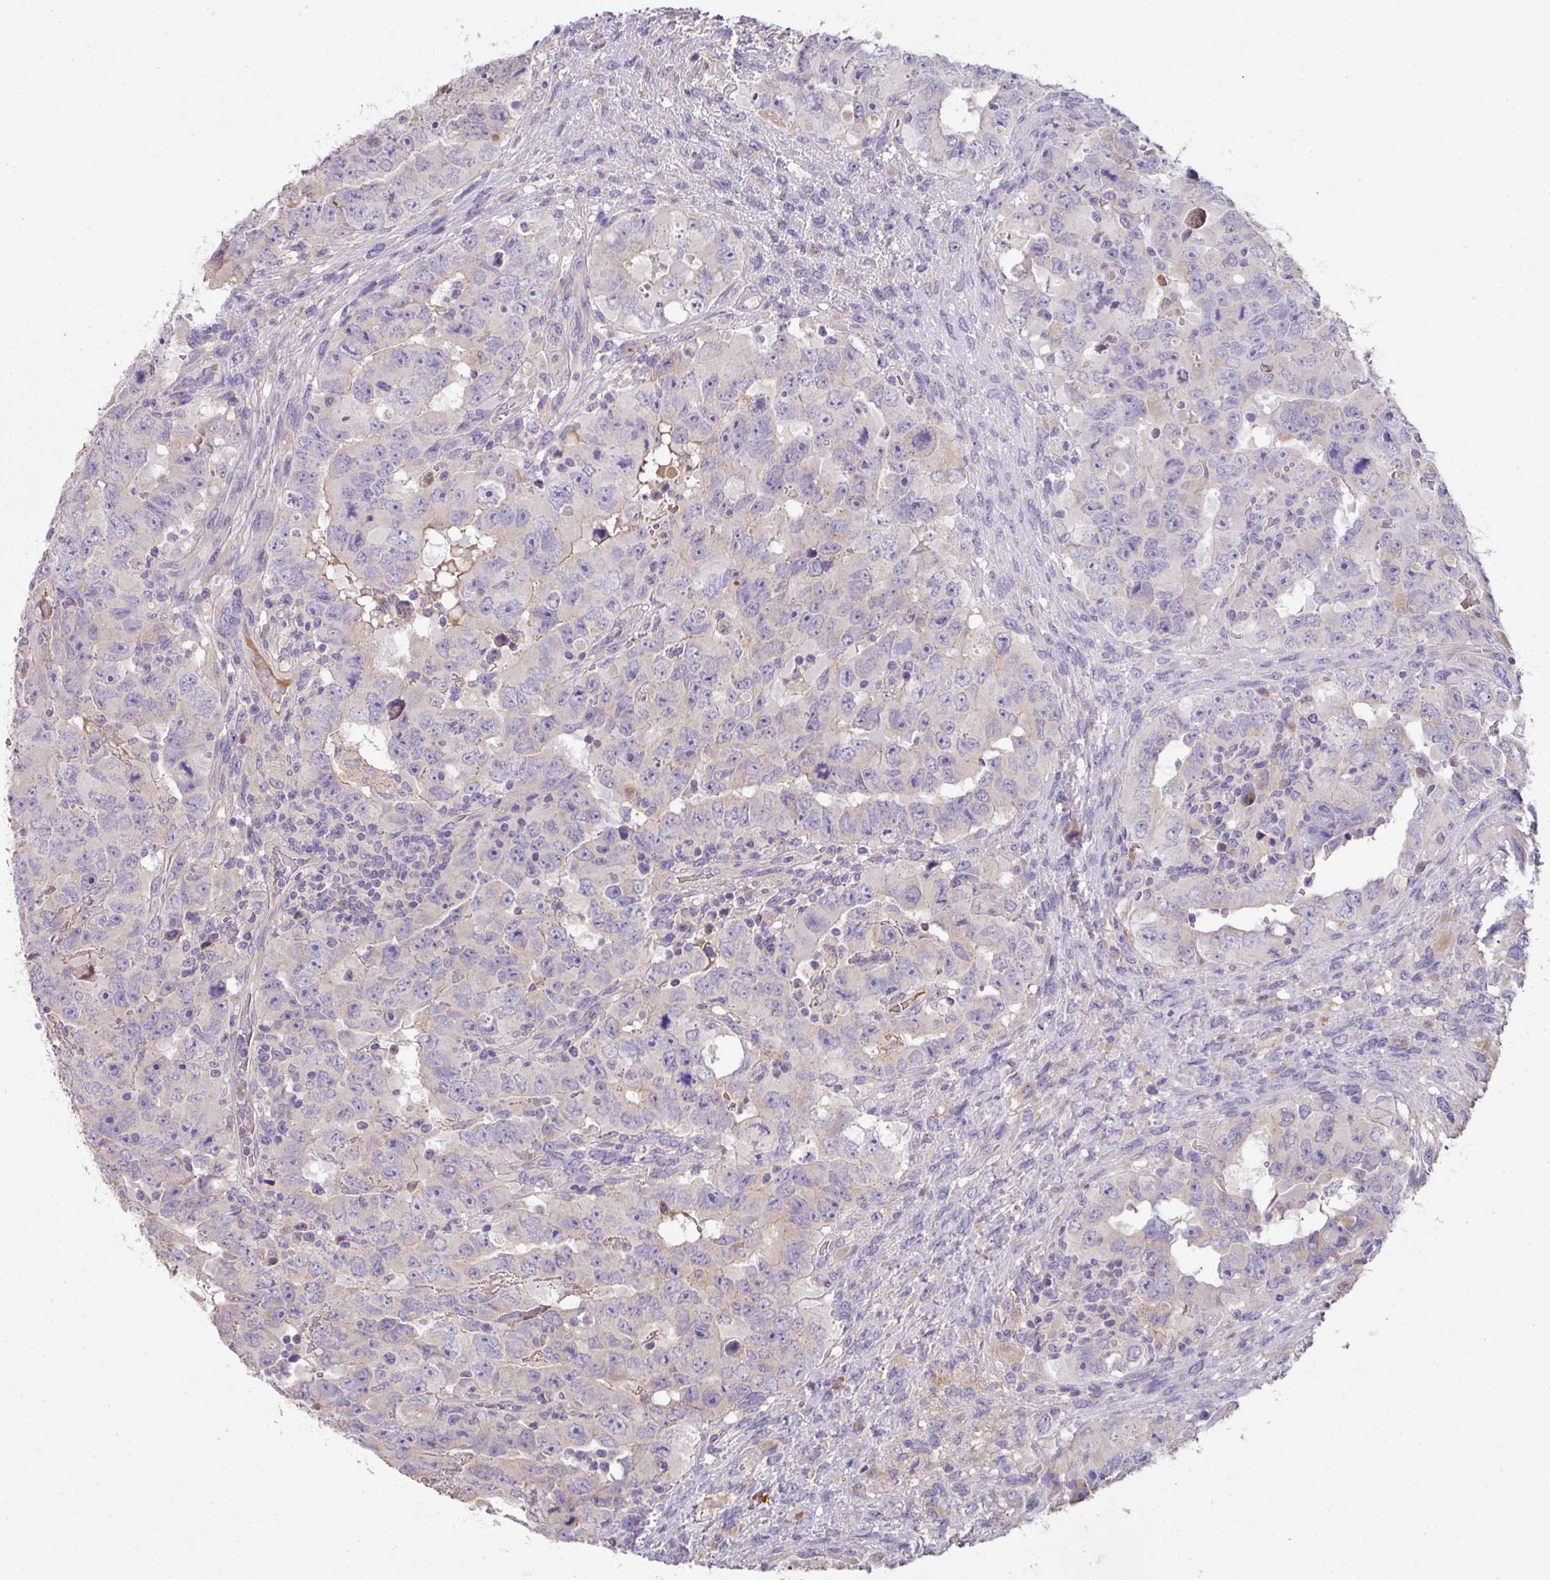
{"staining": {"intensity": "negative", "quantity": "none", "location": "none"}, "tissue": "testis cancer", "cell_type": "Tumor cells", "image_type": "cancer", "snomed": [{"axis": "morphology", "description": "Carcinoma, Embryonal, NOS"}, {"axis": "topography", "description": "Testis"}], "caption": "Human testis cancer stained for a protein using immunohistochemistry demonstrates no expression in tumor cells.", "gene": "ZNF266", "patient": {"sex": "male", "age": 24}}